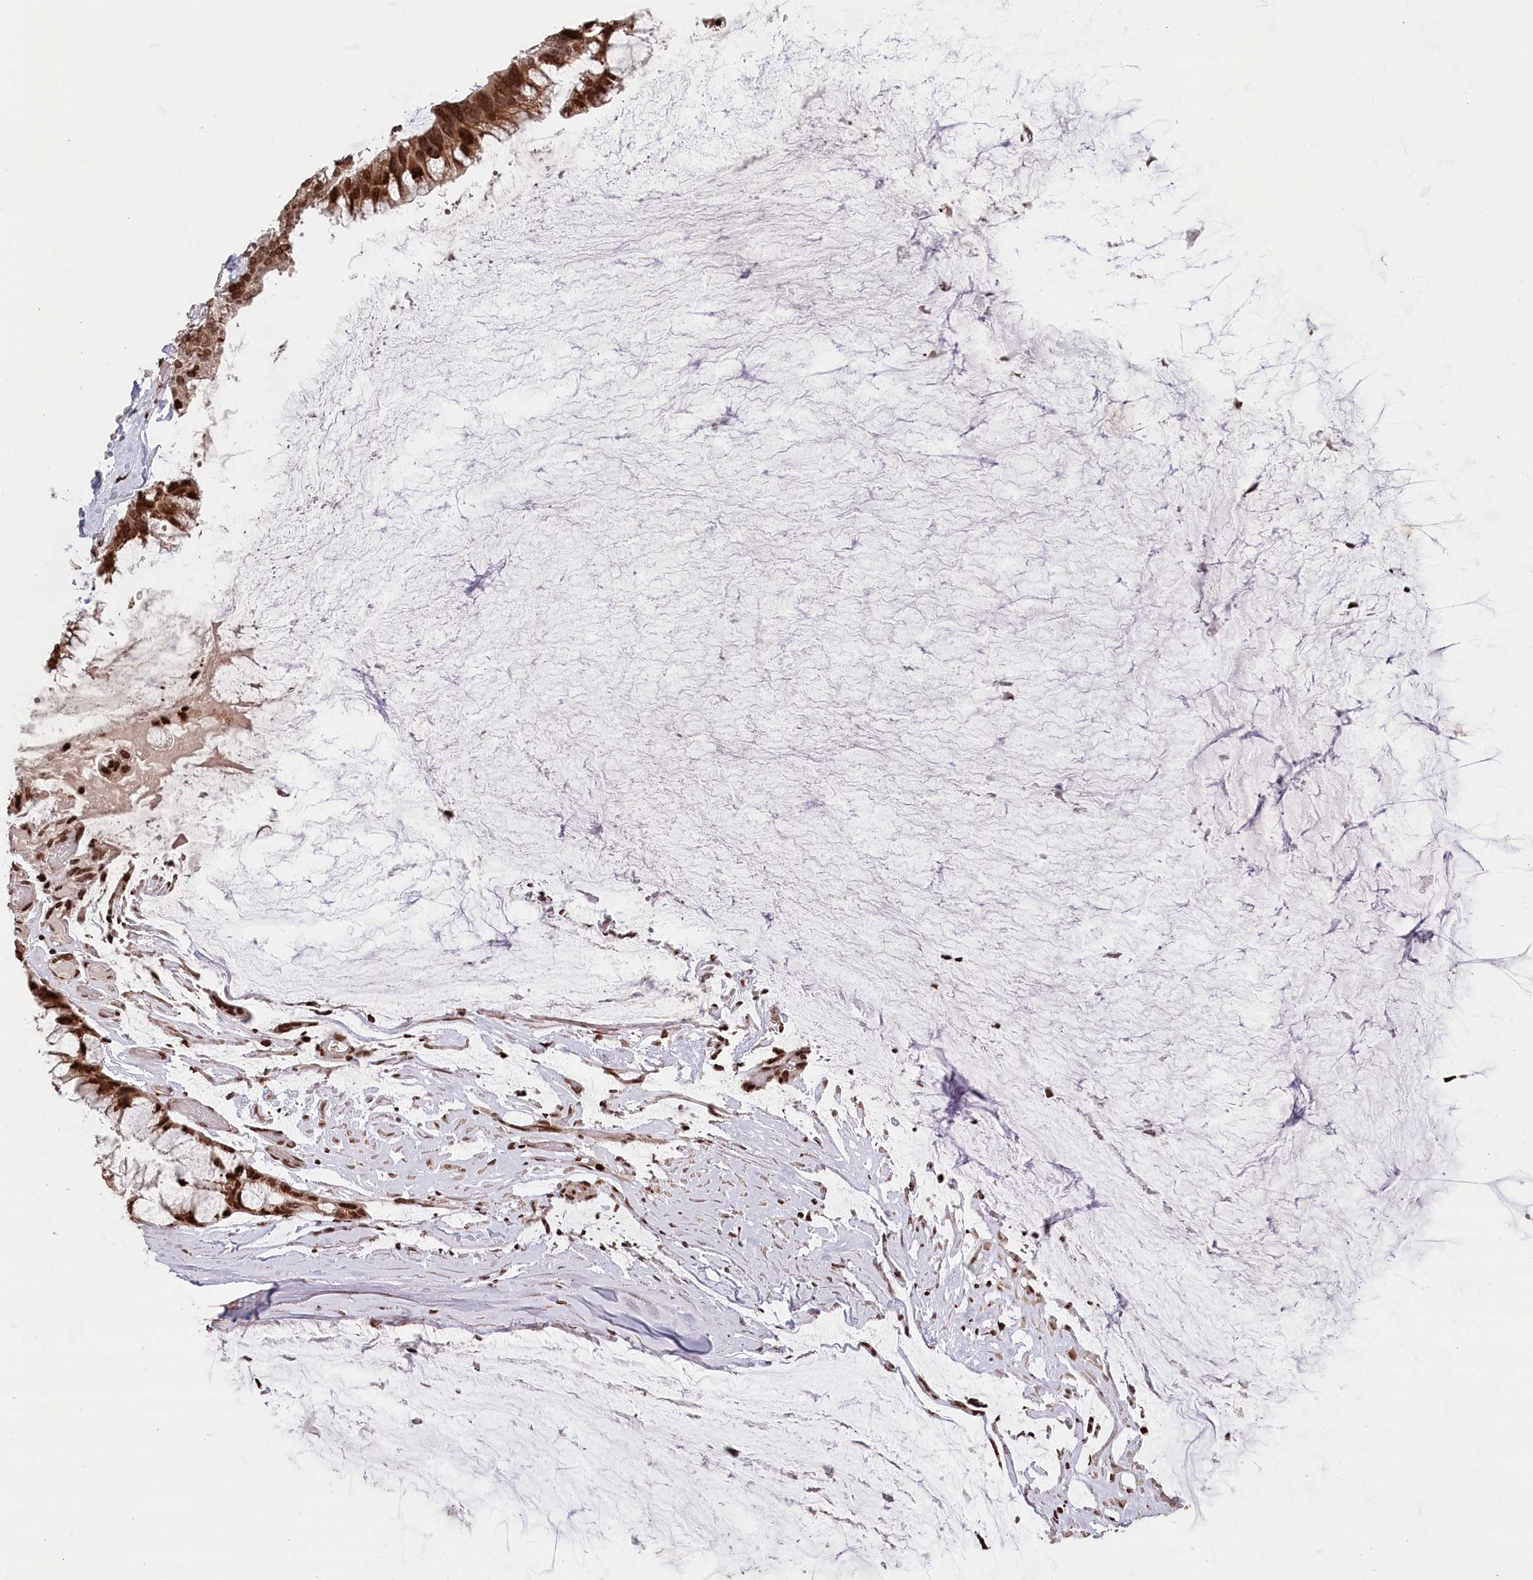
{"staining": {"intensity": "strong", "quantity": ">75%", "location": "cytoplasmic/membranous,nuclear"}, "tissue": "ovarian cancer", "cell_type": "Tumor cells", "image_type": "cancer", "snomed": [{"axis": "morphology", "description": "Cystadenocarcinoma, mucinous, NOS"}, {"axis": "topography", "description": "Ovary"}], "caption": "Strong cytoplasmic/membranous and nuclear positivity for a protein is seen in about >75% of tumor cells of mucinous cystadenocarcinoma (ovarian) using immunohistochemistry.", "gene": "CCSER2", "patient": {"sex": "female", "age": 39}}